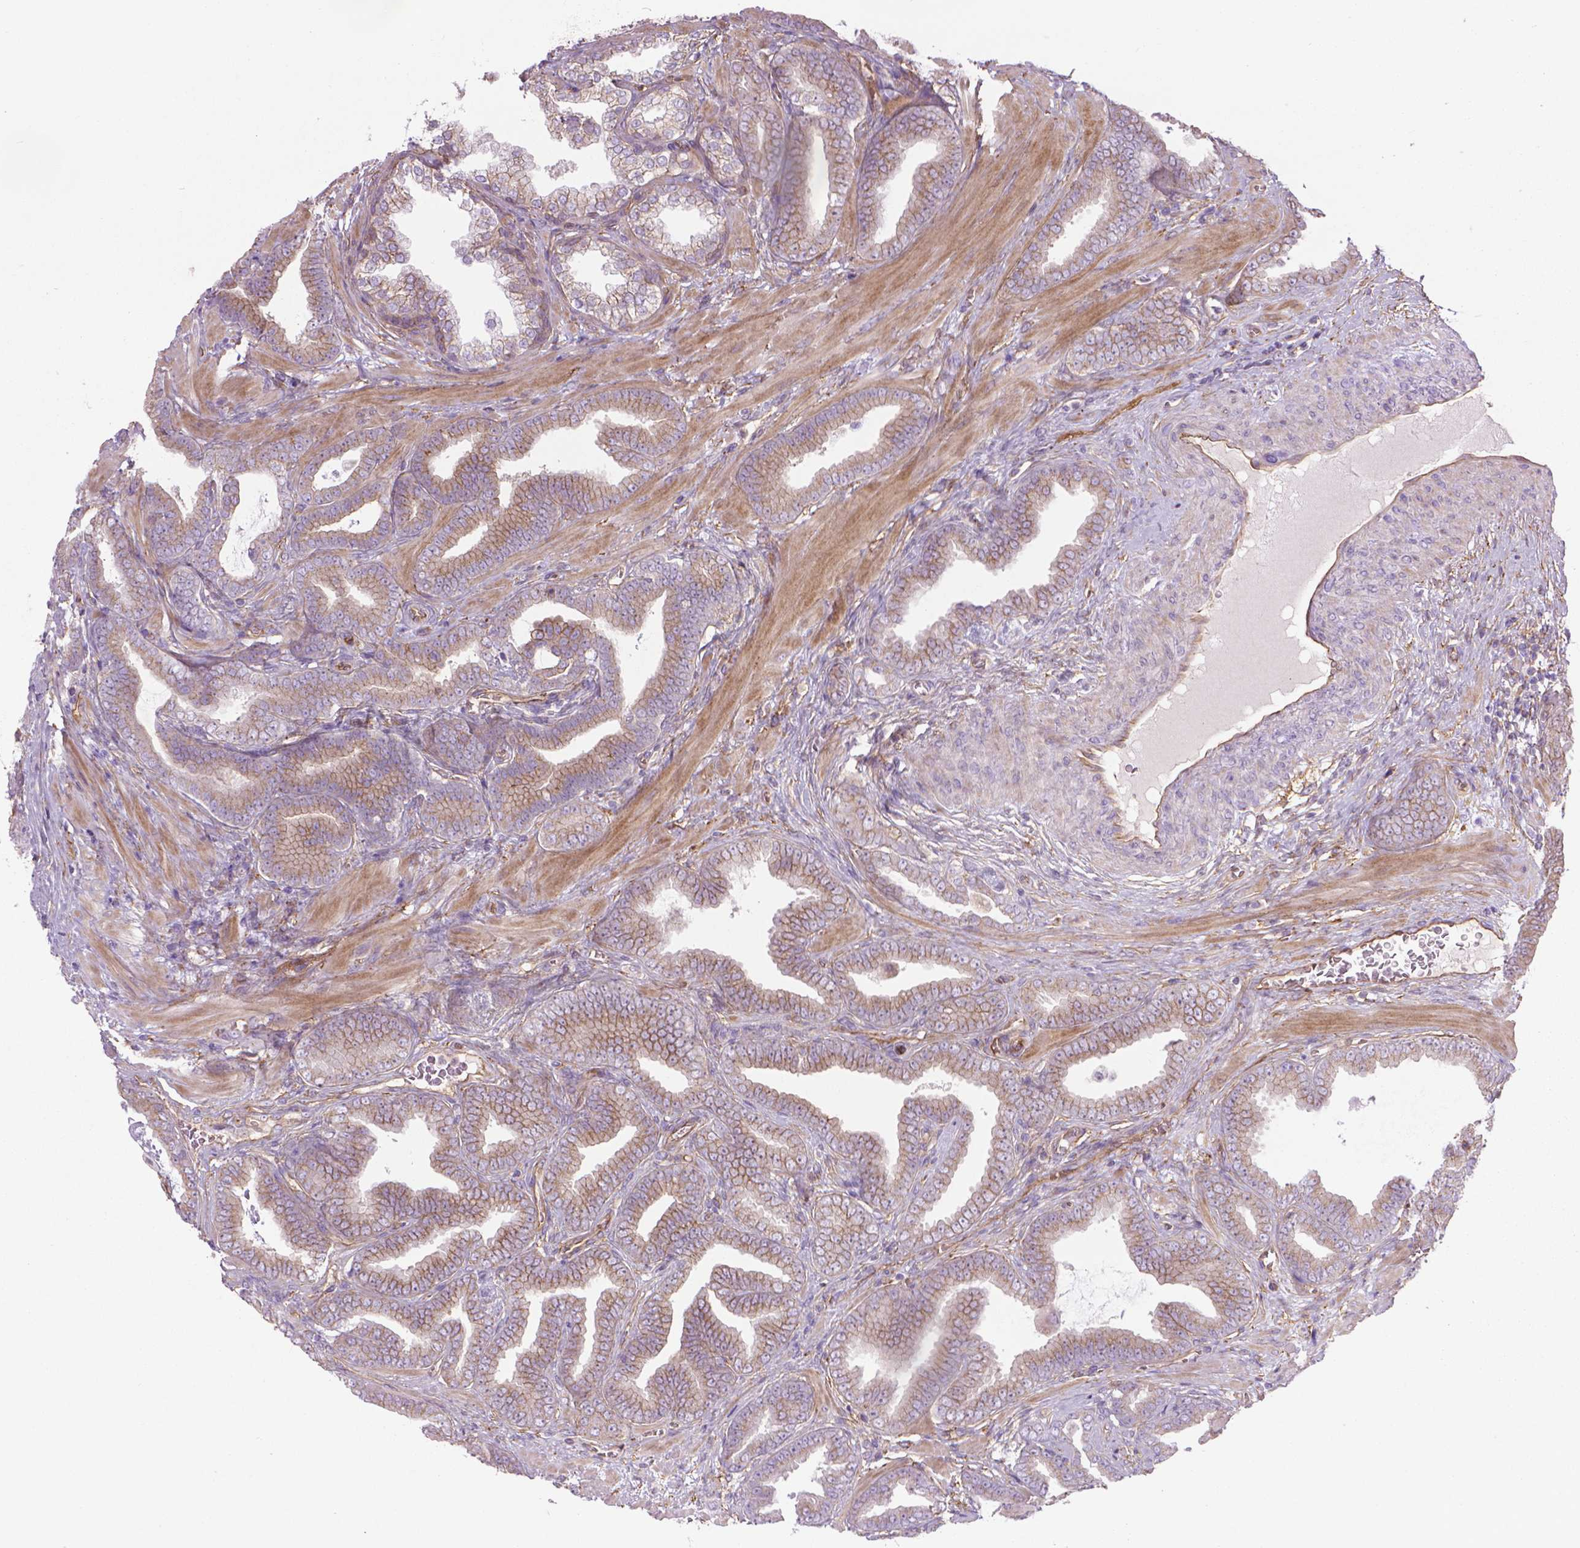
{"staining": {"intensity": "moderate", "quantity": ">75%", "location": "cytoplasmic/membranous"}, "tissue": "prostate cancer", "cell_type": "Tumor cells", "image_type": "cancer", "snomed": [{"axis": "morphology", "description": "Adenocarcinoma, Low grade"}, {"axis": "topography", "description": "Prostate"}], "caption": "Immunohistochemistry (DAB (3,3'-diaminobenzidine)) staining of prostate low-grade adenocarcinoma shows moderate cytoplasmic/membranous protein positivity in approximately >75% of tumor cells.", "gene": "TENT5A", "patient": {"sex": "male", "age": 63}}